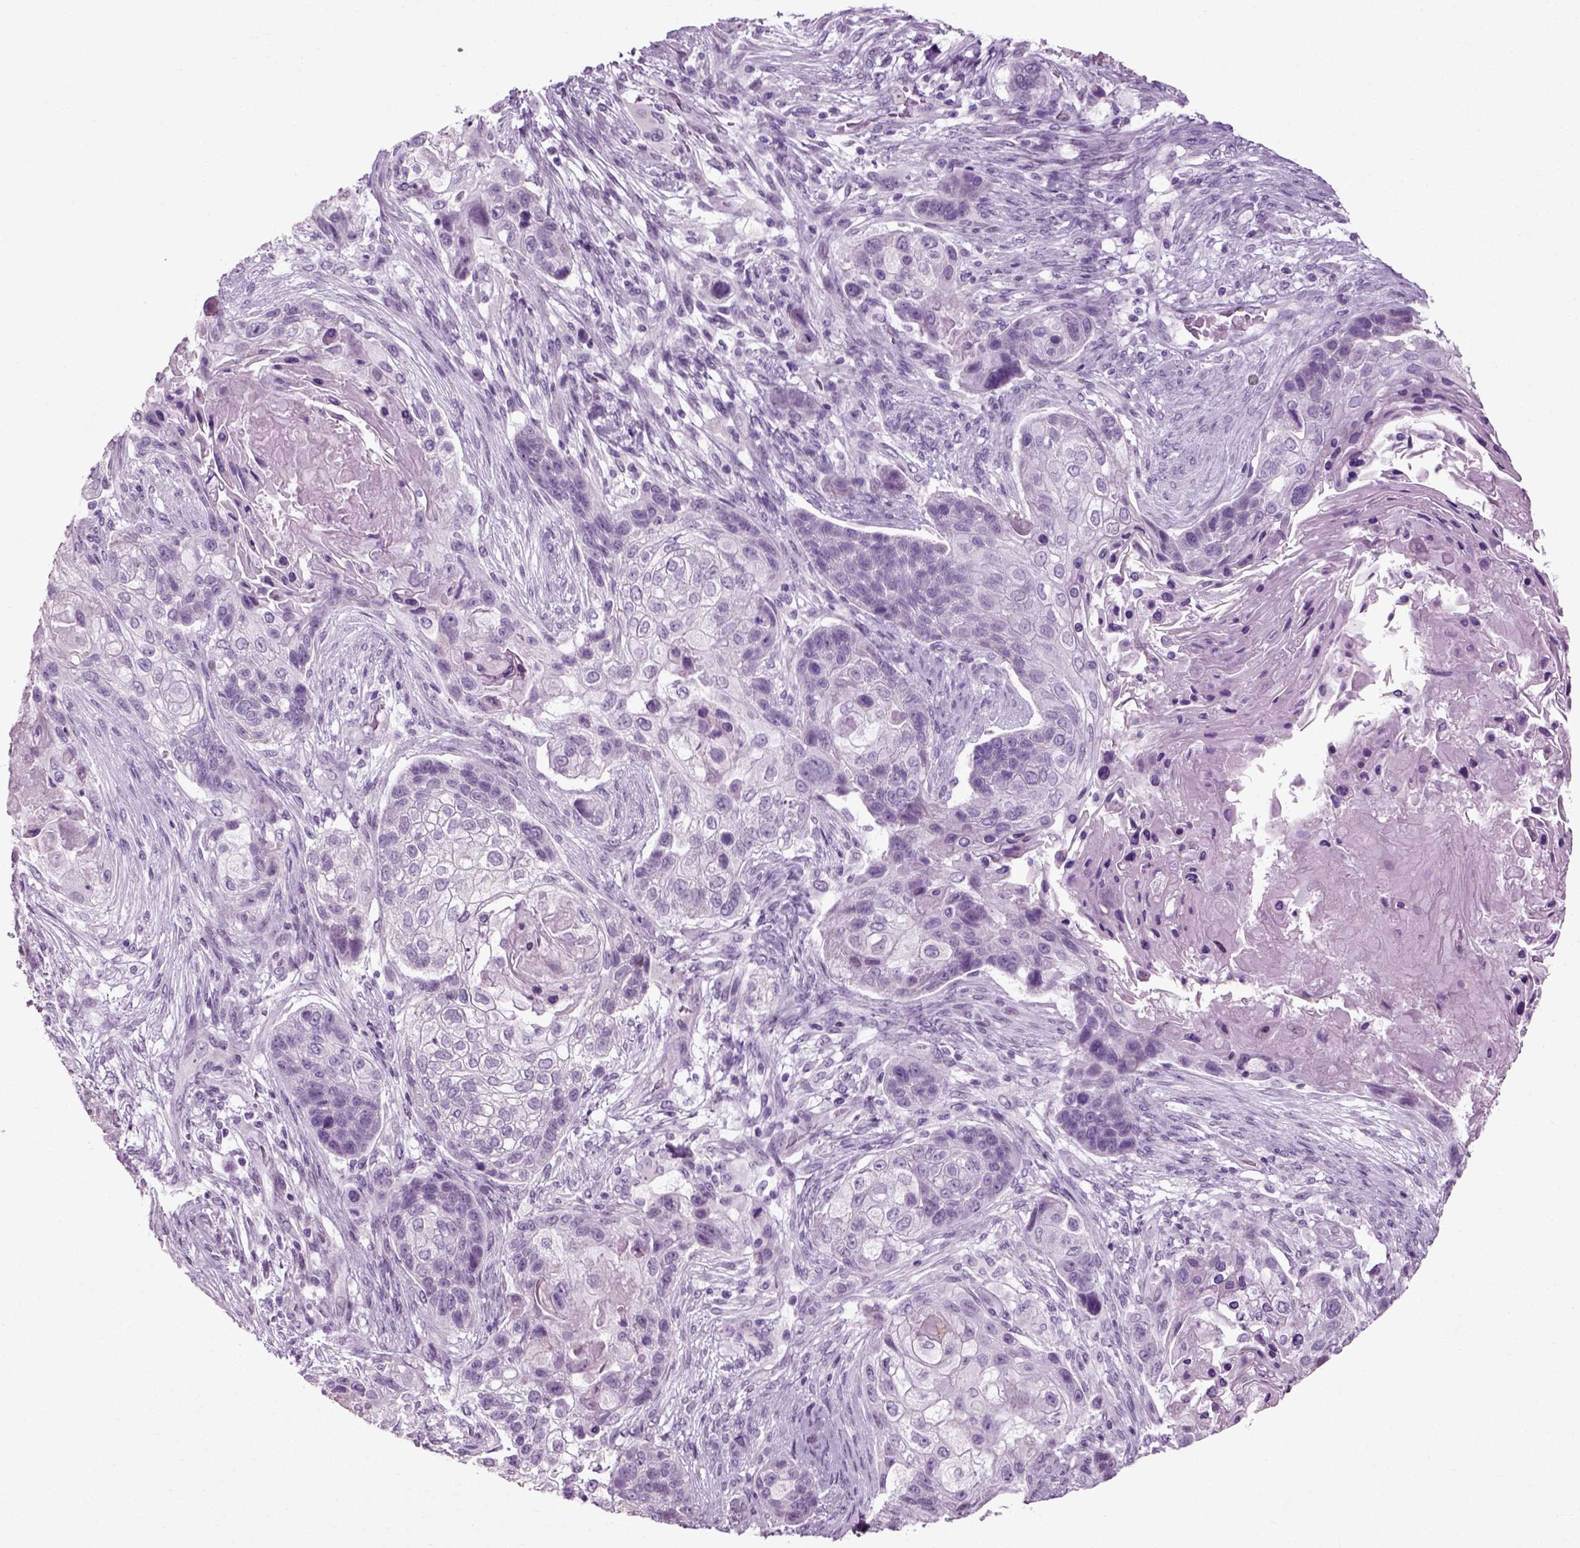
{"staining": {"intensity": "negative", "quantity": "none", "location": "none"}, "tissue": "lung cancer", "cell_type": "Tumor cells", "image_type": "cancer", "snomed": [{"axis": "morphology", "description": "Squamous cell carcinoma, NOS"}, {"axis": "topography", "description": "Lung"}], "caption": "DAB (3,3'-diaminobenzidine) immunohistochemical staining of human lung squamous cell carcinoma exhibits no significant positivity in tumor cells.", "gene": "SLC26A8", "patient": {"sex": "male", "age": 69}}